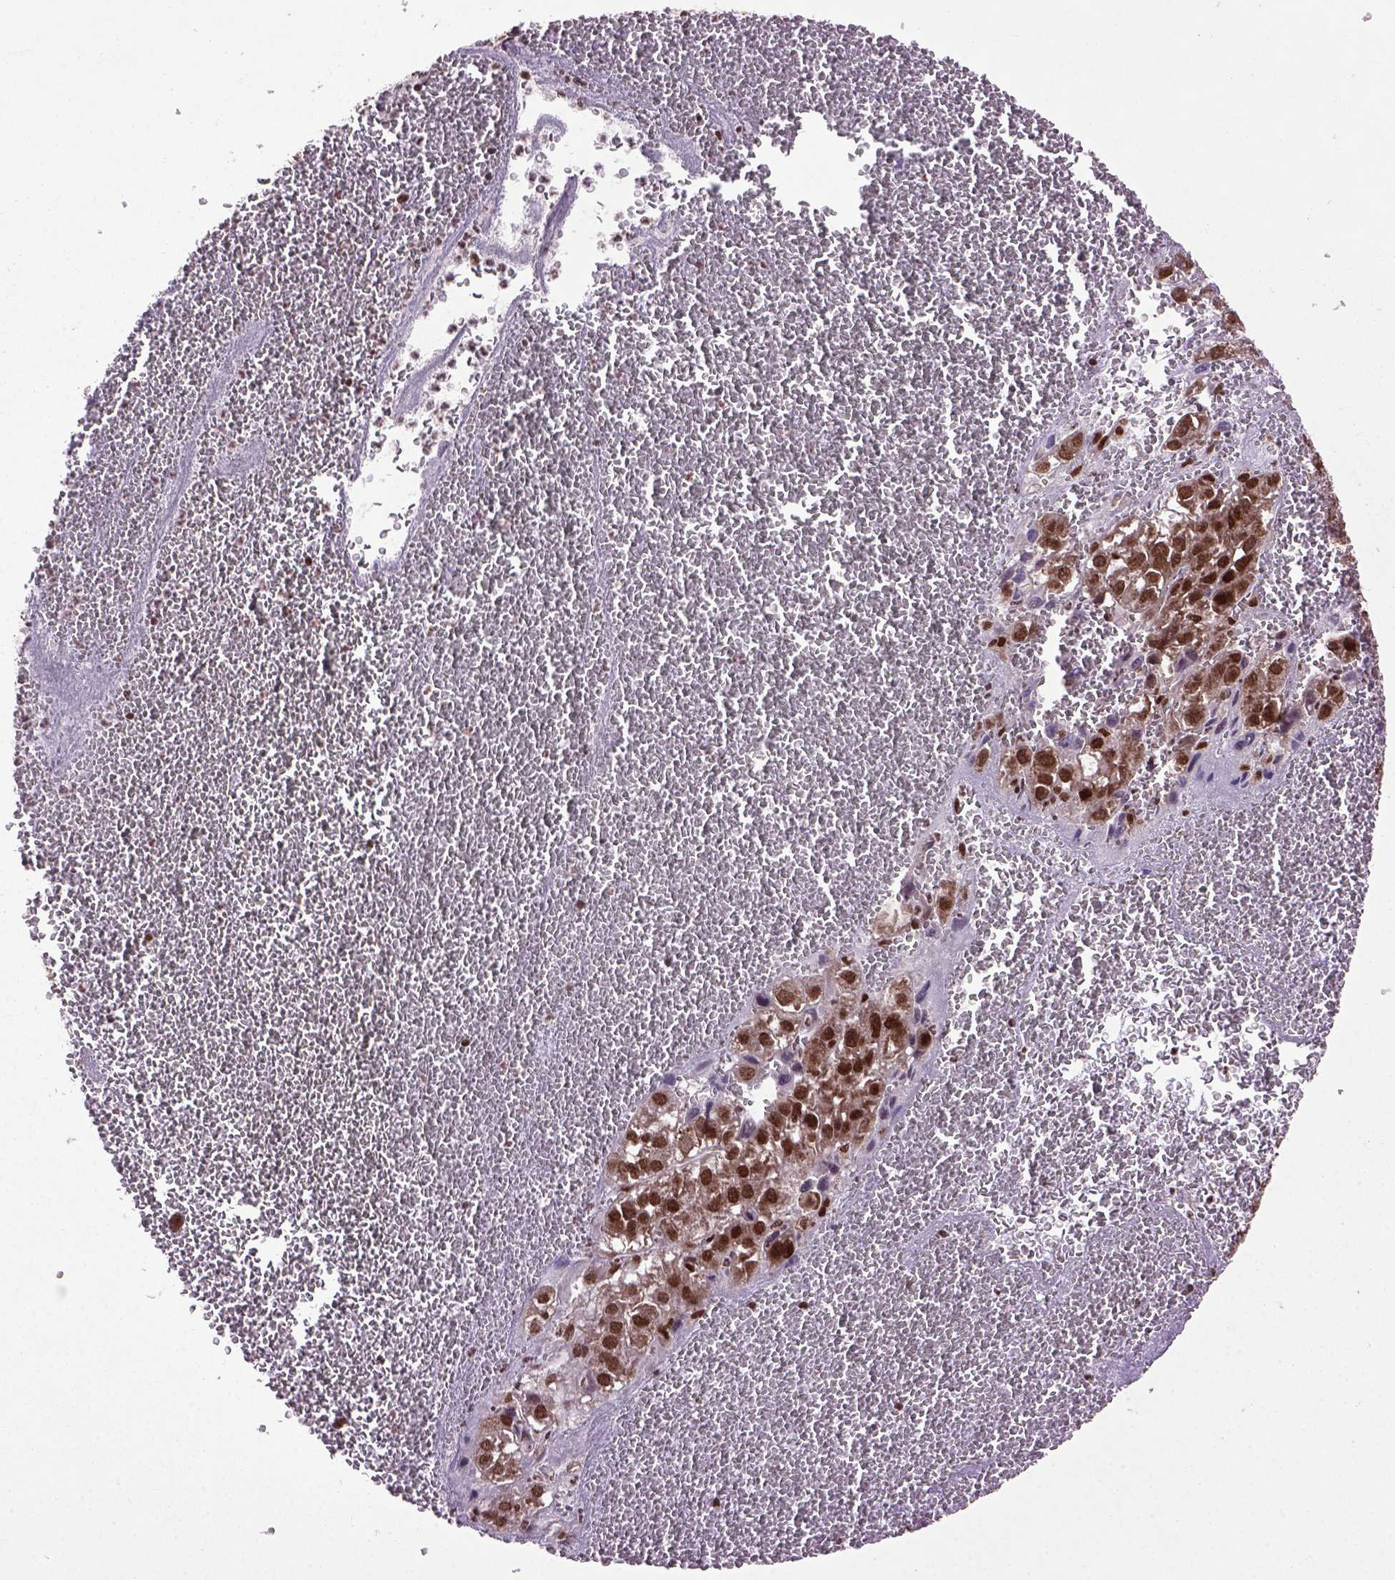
{"staining": {"intensity": "strong", "quantity": ">75%", "location": "nuclear"}, "tissue": "liver cancer", "cell_type": "Tumor cells", "image_type": "cancer", "snomed": [{"axis": "morphology", "description": "Carcinoma, Hepatocellular, NOS"}, {"axis": "topography", "description": "Liver"}], "caption": "Strong nuclear expression for a protein is present in approximately >75% of tumor cells of liver cancer (hepatocellular carcinoma) using immunohistochemistry (IHC).", "gene": "CELF1", "patient": {"sex": "female", "age": 70}}